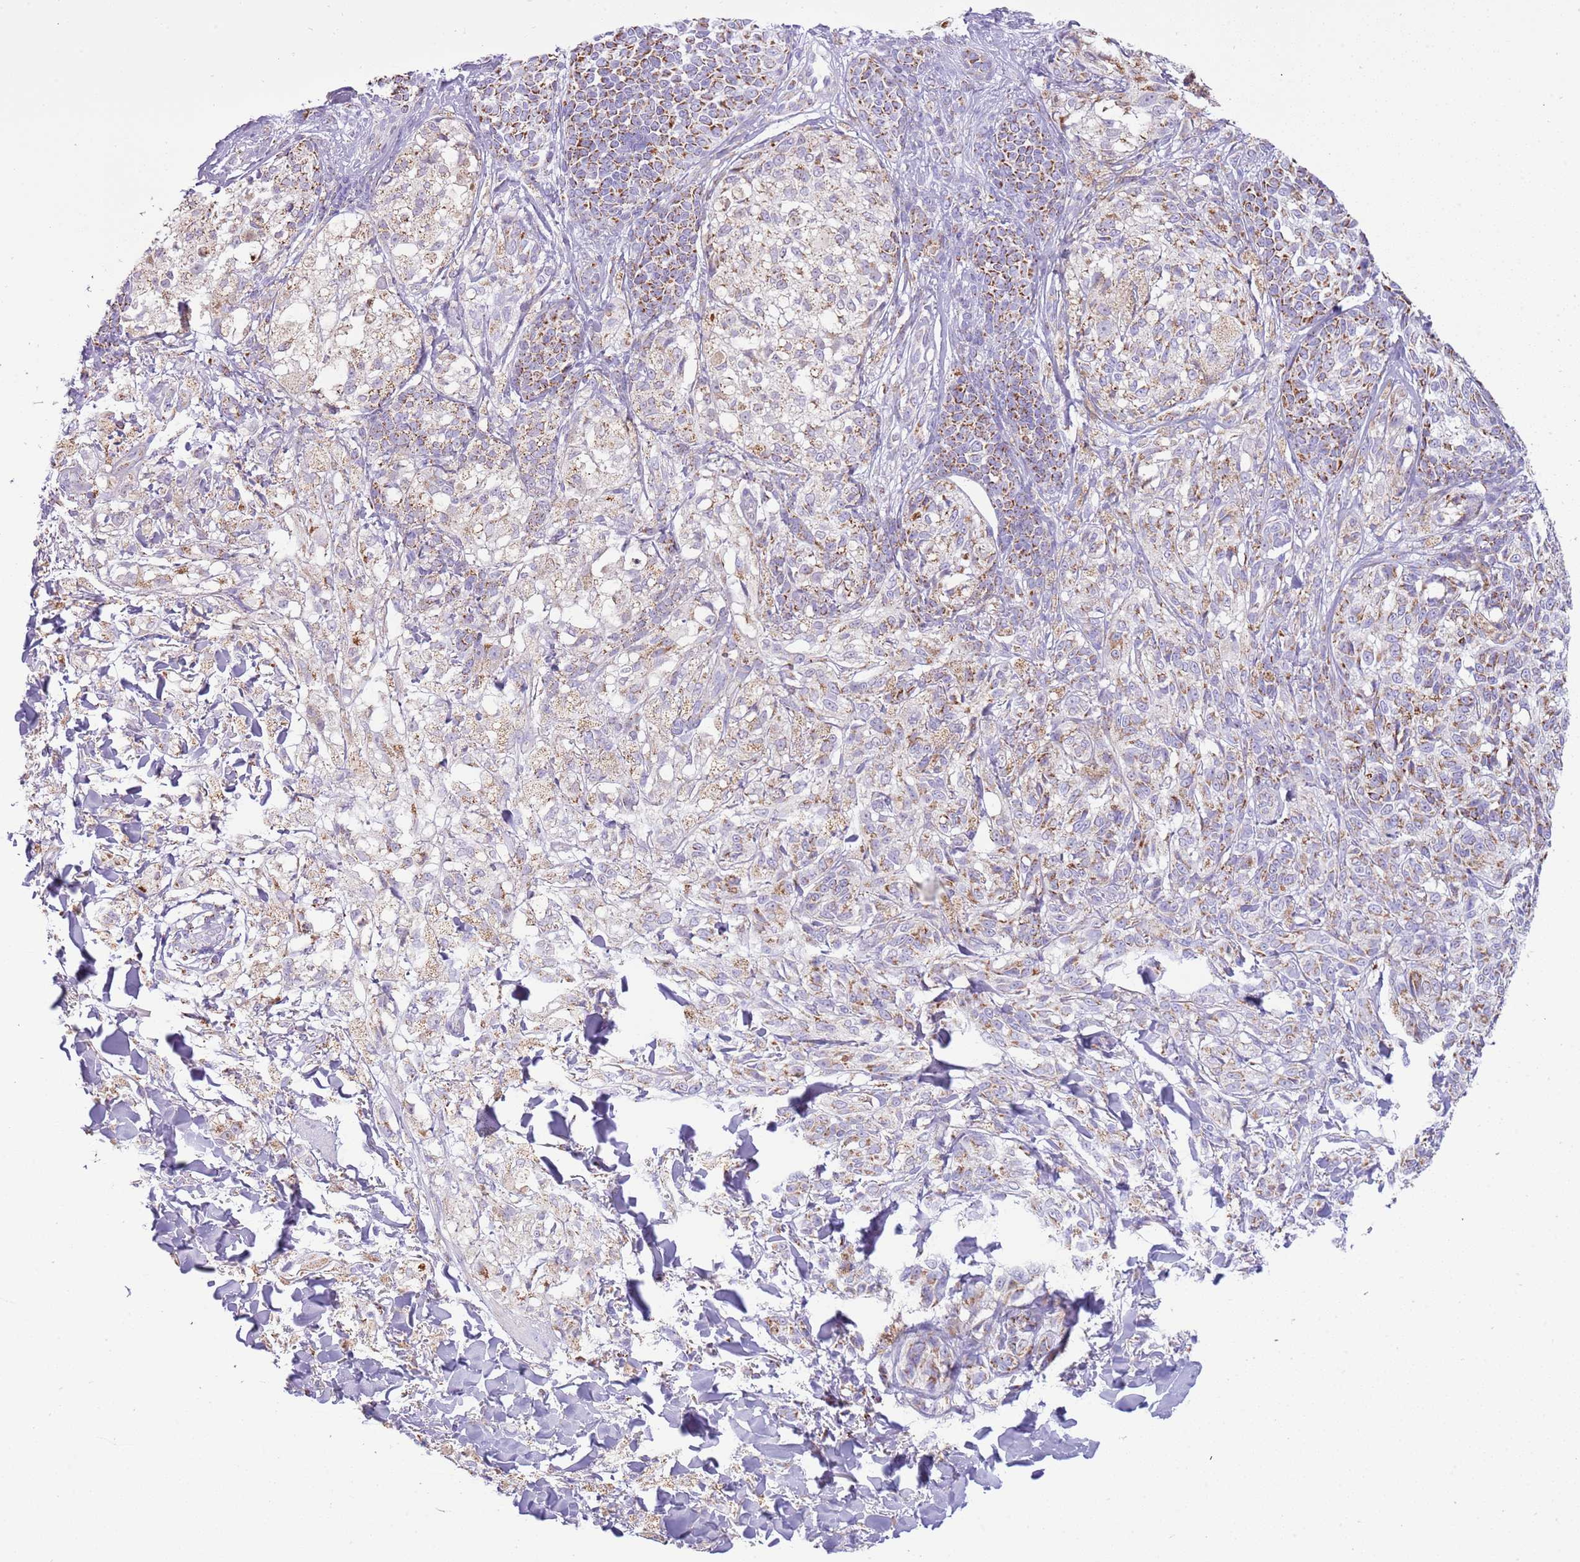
{"staining": {"intensity": "moderate", "quantity": "25%-75%", "location": "cytoplasmic/membranous"}, "tissue": "melanoma", "cell_type": "Tumor cells", "image_type": "cancer", "snomed": [{"axis": "morphology", "description": "Malignant melanoma, NOS"}, {"axis": "topography", "description": "Skin of upper extremity"}], "caption": "Immunohistochemistry (IHC) (DAB (3,3'-diaminobenzidine)) staining of malignant melanoma demonstrates moderate cytoplasmic/membranous protein staining in about 25%-75% of tumor cells.", "gene": "SUCLG2", "patient": {"sex": "male", "age": 40}}